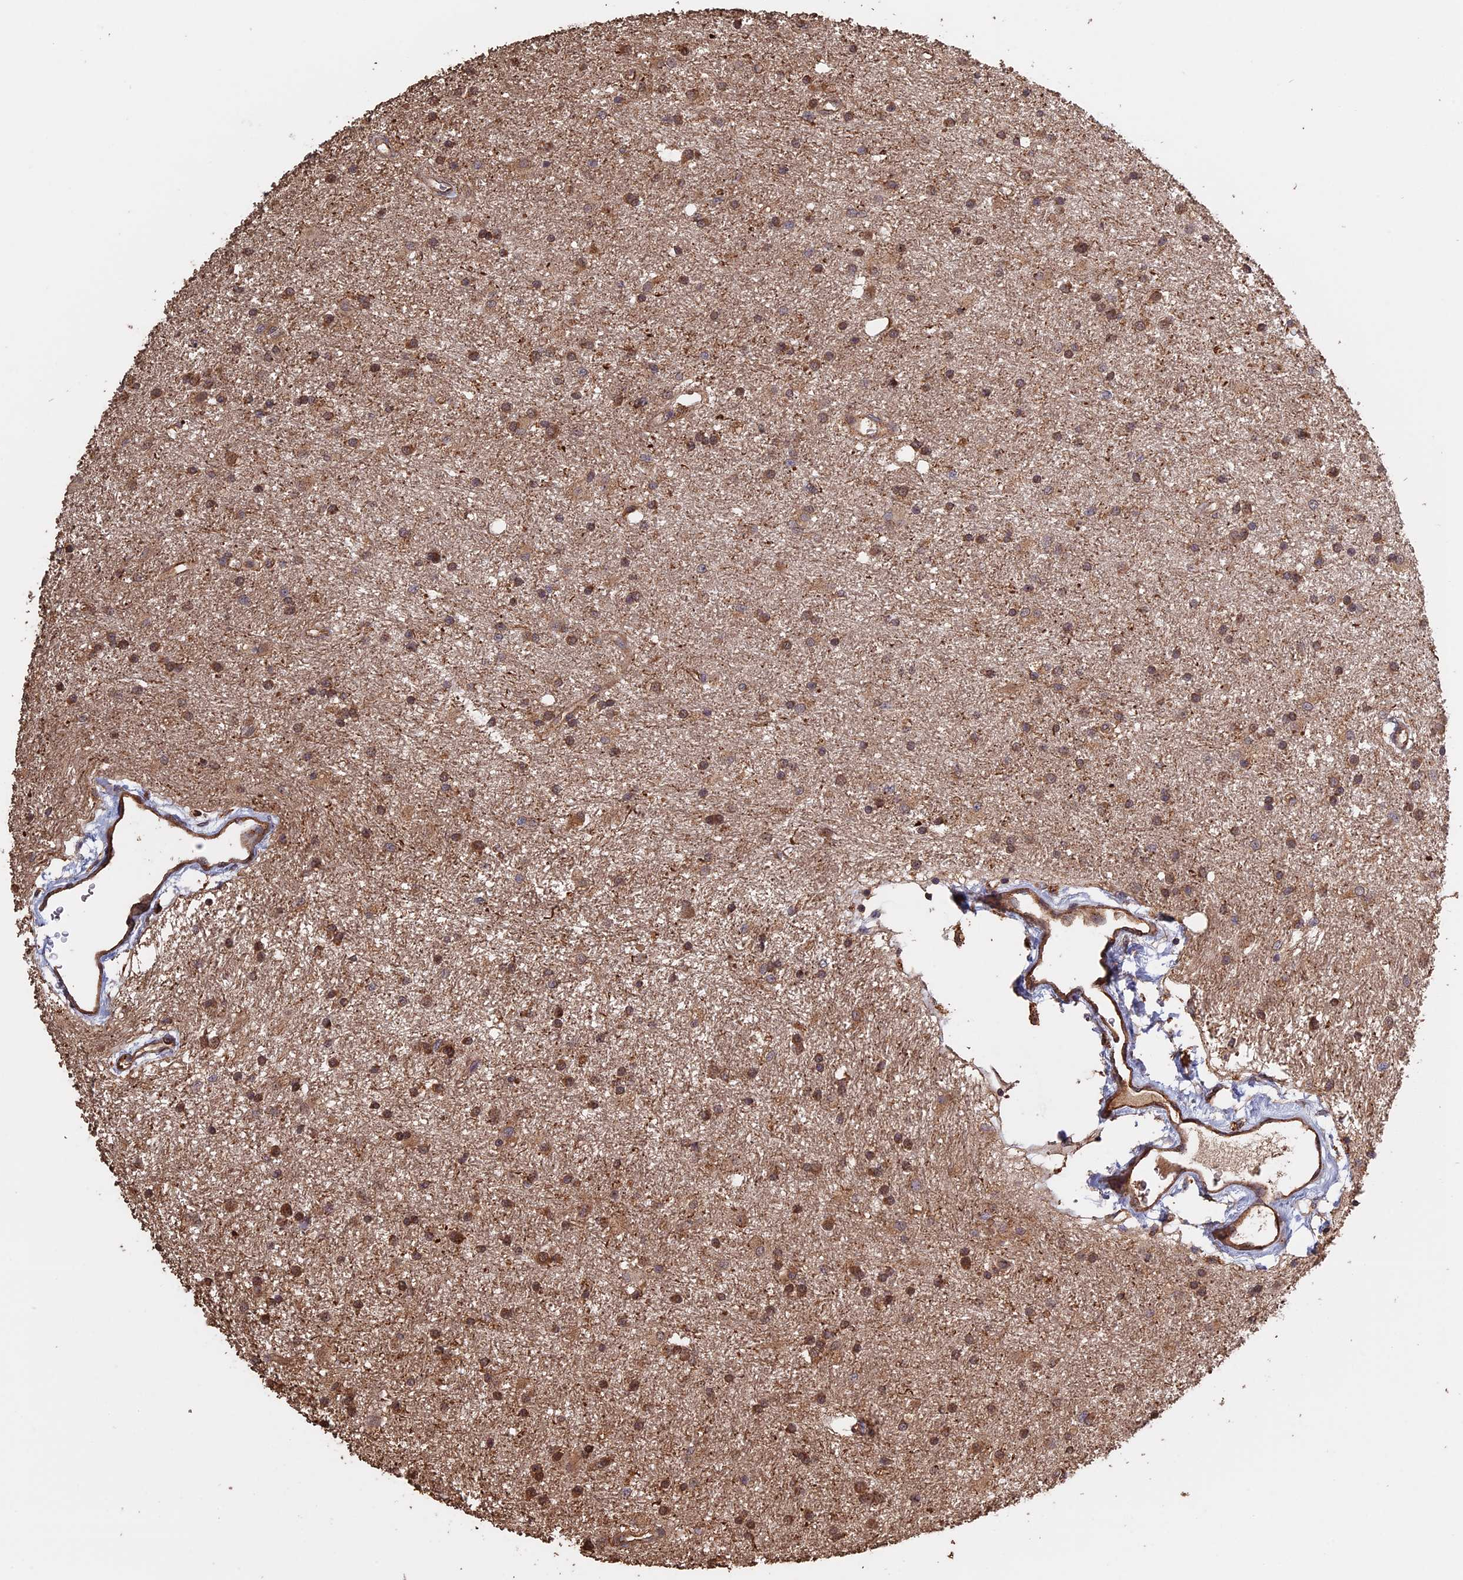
{"staining": {"intensity": "moderate", "quantity": ">75%", "location": "cytoplasmic/membranous"}, "tissue": "glioma", "cell_type": "Tumor cells", "image_type": "cancer", "snomed": [{"axis": "morphology", "description": "Glioma, malignant, High grade"}, {"axis": "topography", "description": "Brain"}], "caption": "A brown stain highlights moderate cytoplasmic/membranous positivity of a protein in malignant glioma (high-grade) tumor cells. Using DAB (brown) and hematoxylin (blue) stains, captured at high magnification using brightfield microscopy.", "gene": "PIGQ", "patient": {"sex": "male", "age": 77}}